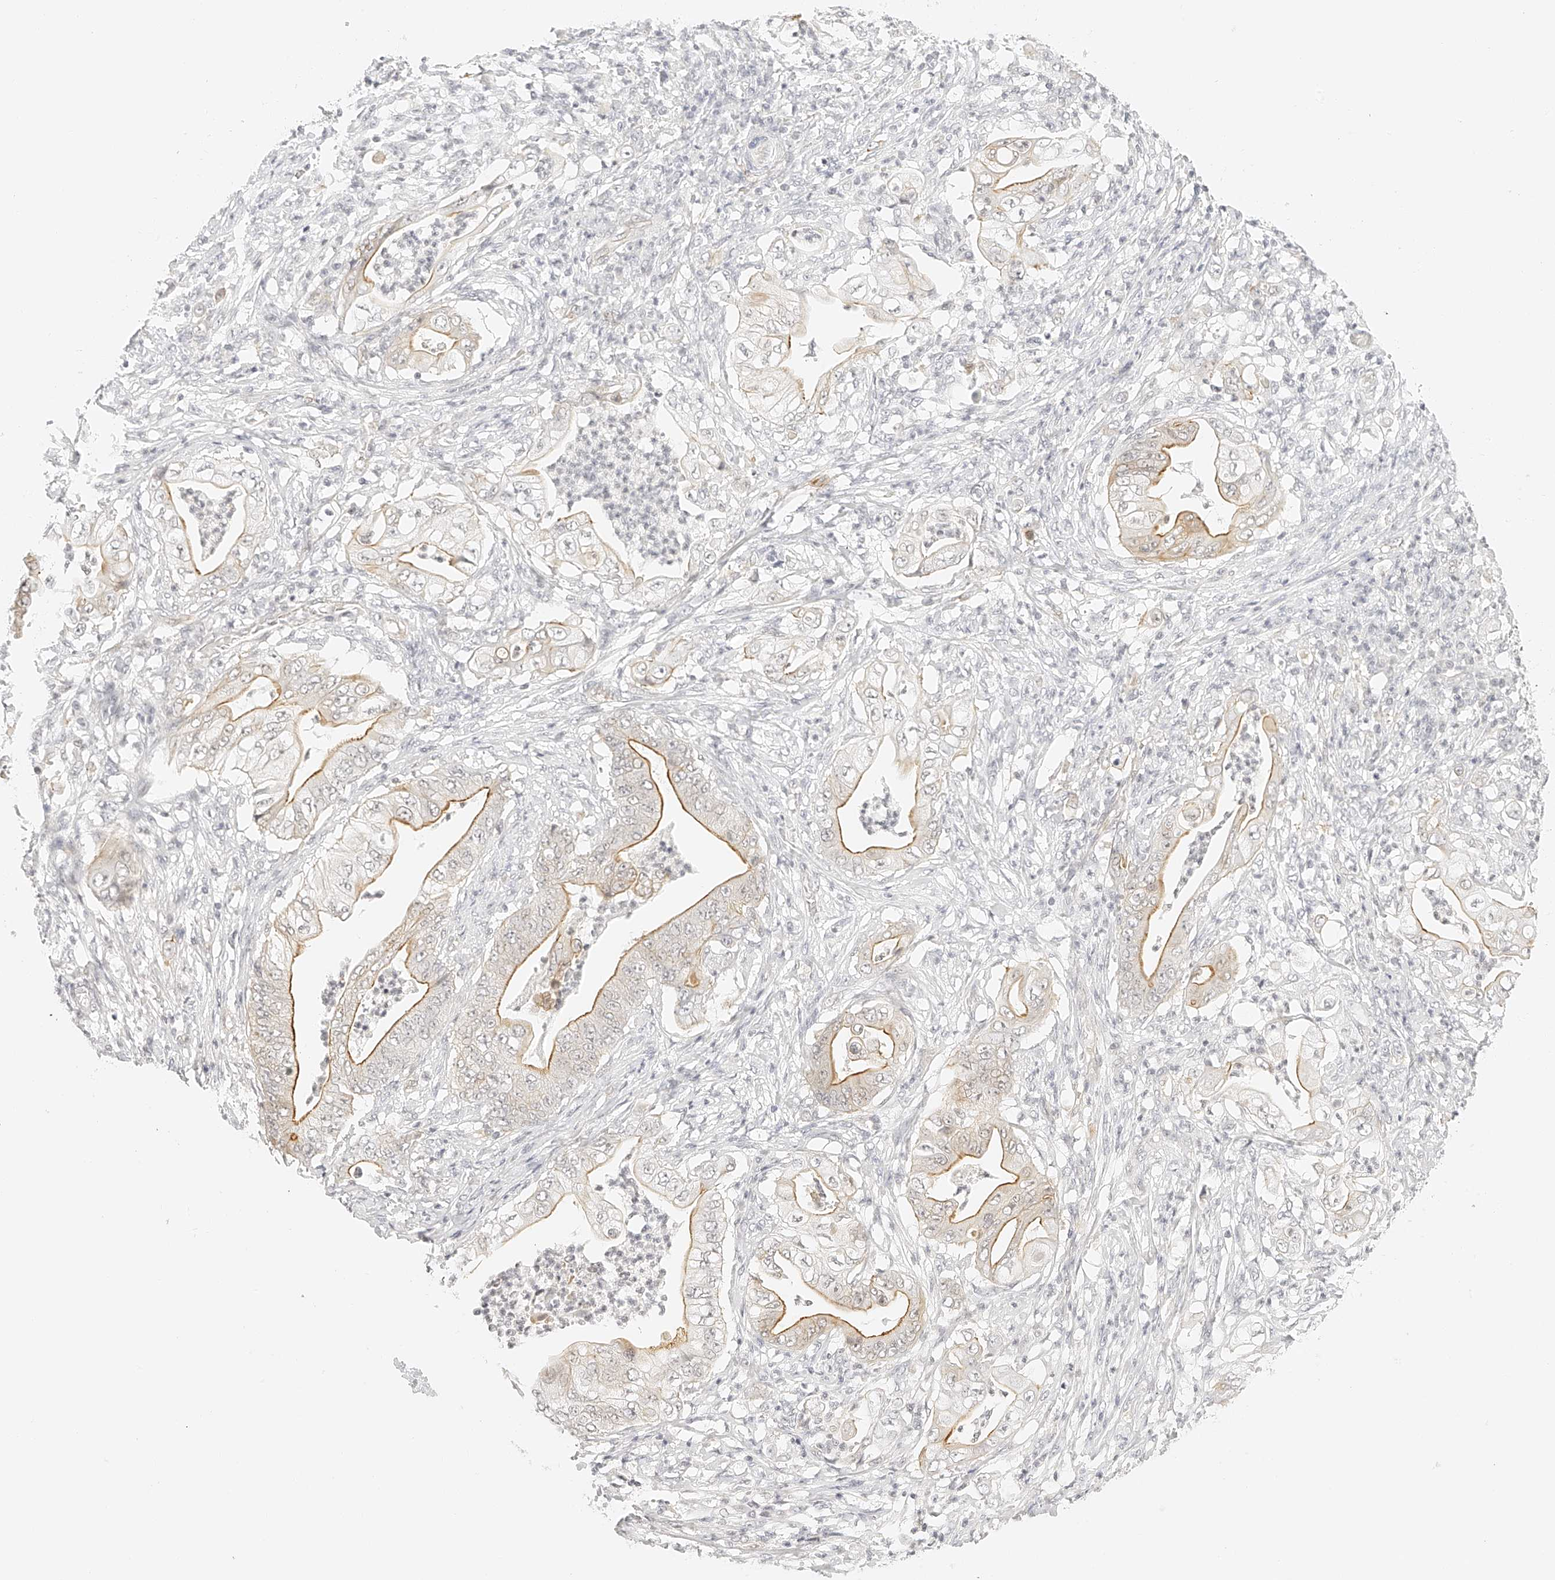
{"staining": {"intensity": "strong", "quantity": "<25%", "location": "cytoplasmic/membranous"}, "tissue": "stomach cancer", "cell_type": "Tumor cells", "image_type": "cancer", "snomed": [{"axis": "morphology", "description": "Adenocarcinoma, NOS"}, {"axis": "topography", "description": "Stomach"}], "caption": "Human adenocarcinoma (stomach) stained with a brown dye displays strong cytoplasmic/membranous positive positivity in approximately <25% of tumor cells.", "gene": "ZFP69", "patient": {"sex": "female", "age": 73}}